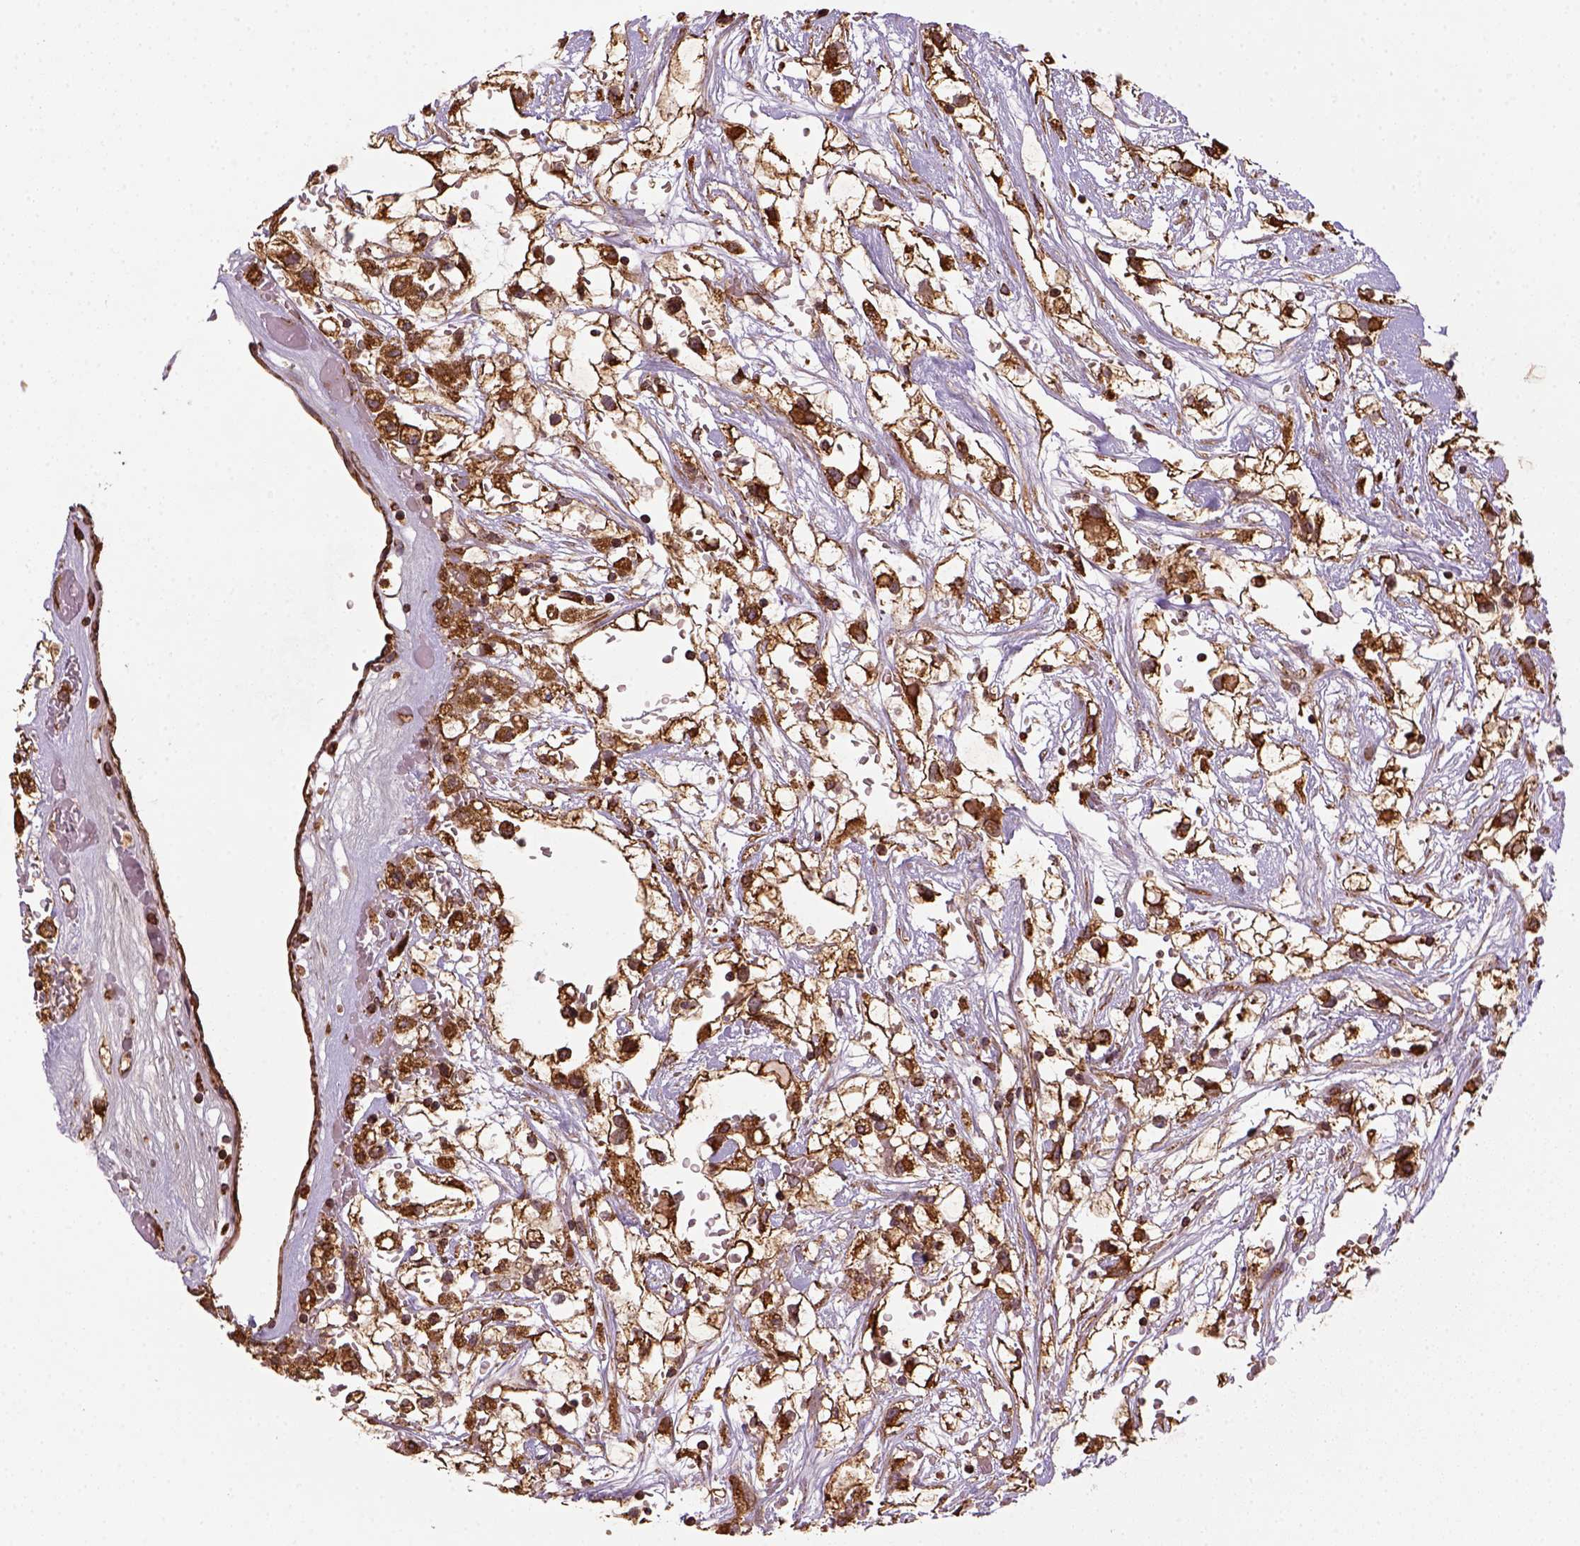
{"staining": {"intensity": "strong", "quantity": ">75%", "location": "cytoplasmic/membranous"}, "tissue": "renal cancer", "cell_type": "Tumor cells", "image_type": "cancer", "snomed": [{"axis": "morphology", "description": "Adenocarcinoma, NOS"}, {"axis": "topography", "description": "Kidney"}], "caption": "Protein analysis of adenocarcinoma (renal) tissue exhibits strong cytoplasmic/membranous staining in approximately >75% of tumor cells.", "gene": "MAPK8IP3", "patient": {"sex": "male", "age": 59}}